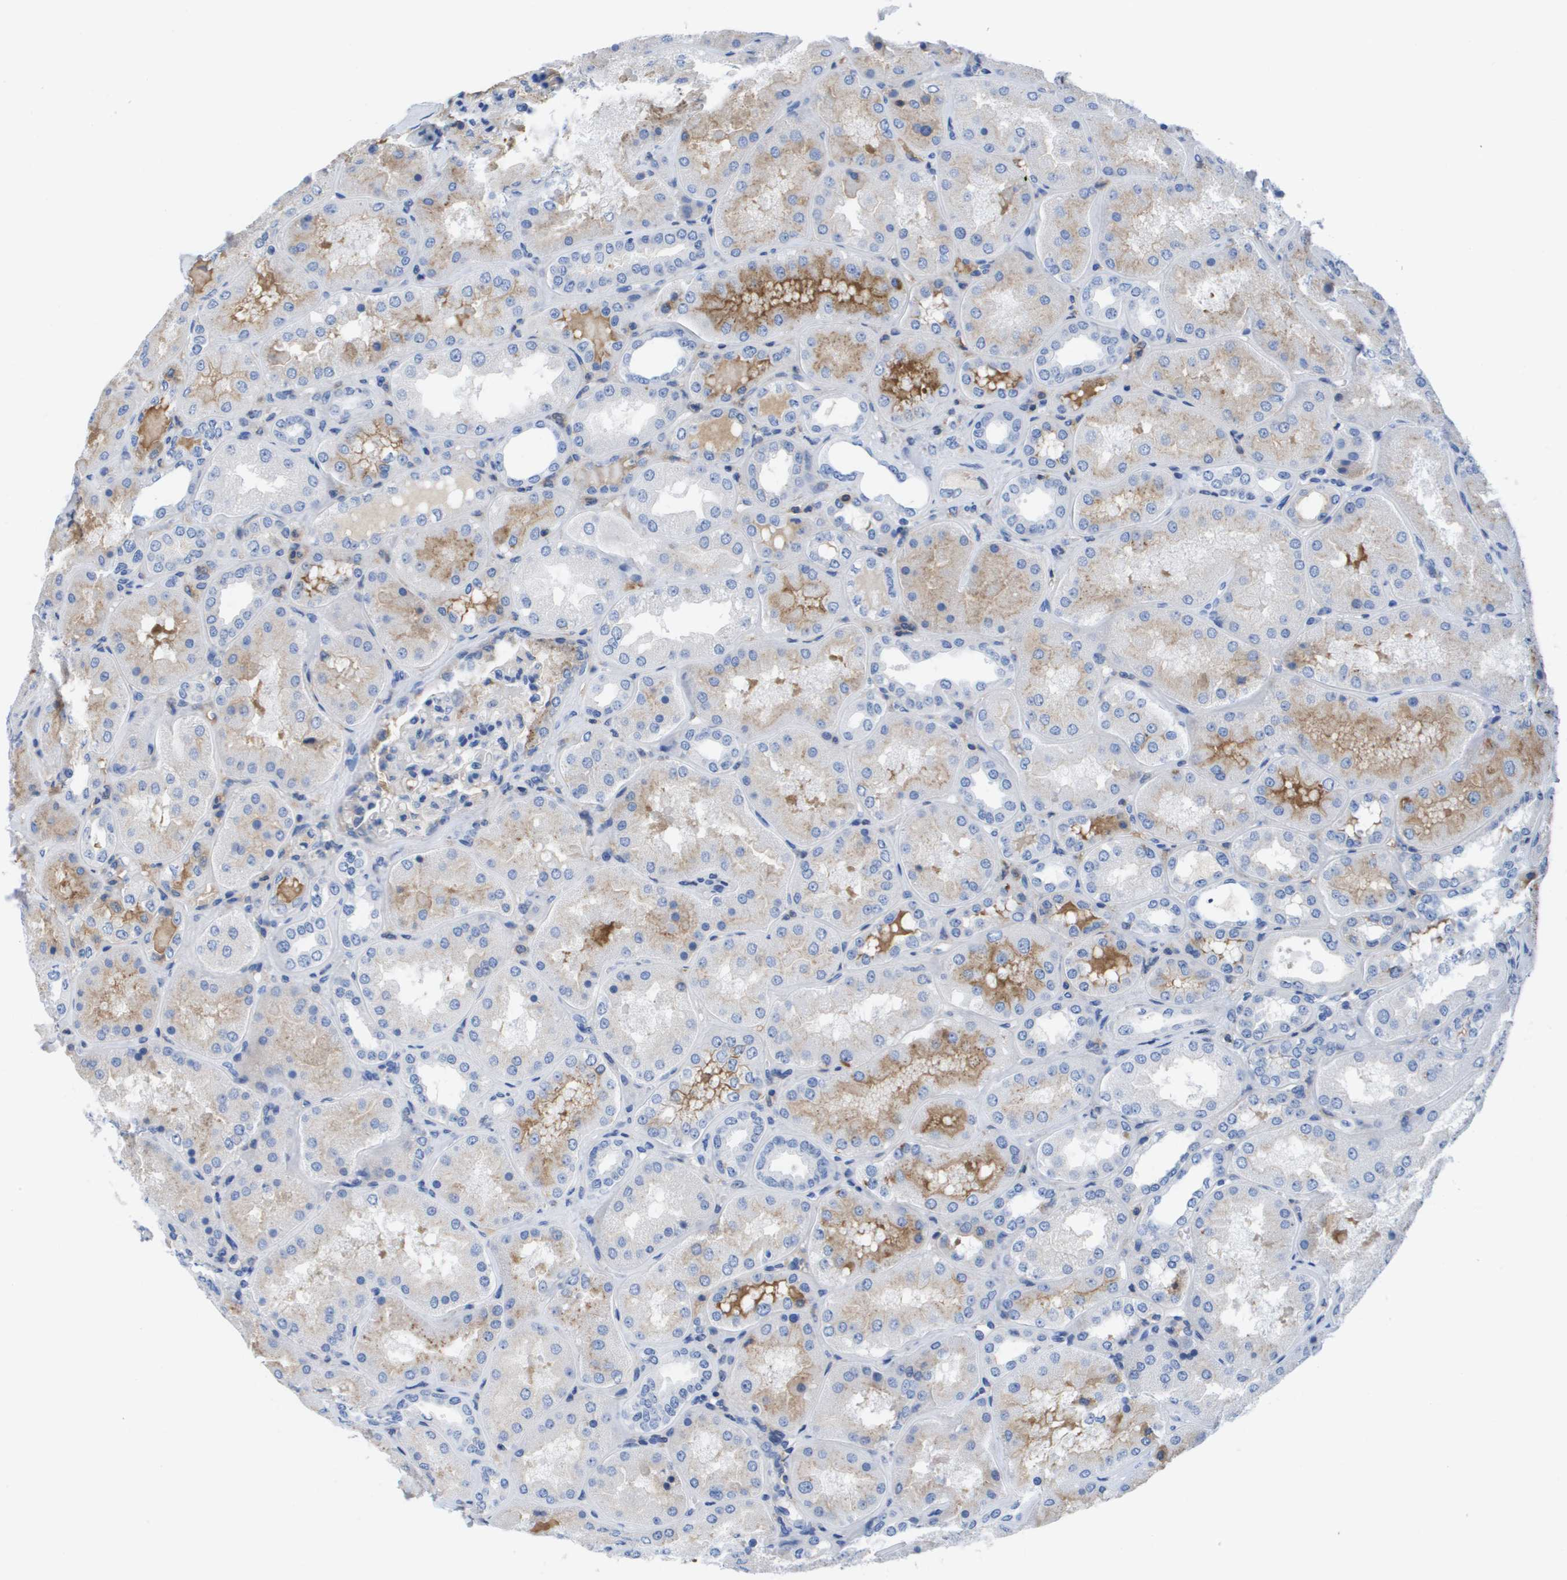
{"staining": {"intensity": "moderate", "quantity": "25%-75%", "location": "cytoplasmic/membranous"}, "tissue": "kidney", "cell_type": "Cells in glomeruli", "image_type": "normal", "snomed": [{"axis": "morphology", "description": "Normal tissue, NOS"}, {"axis": "topography", "description": "Kidney"}], "caption": "Protein staining of benign kidney reveals moderate cytoplasmic/membranous expression in approximately 25%-75% of cells in glomeruli.", "gene": "APOA1", "patient": {"sex": "female", "age": 56}}